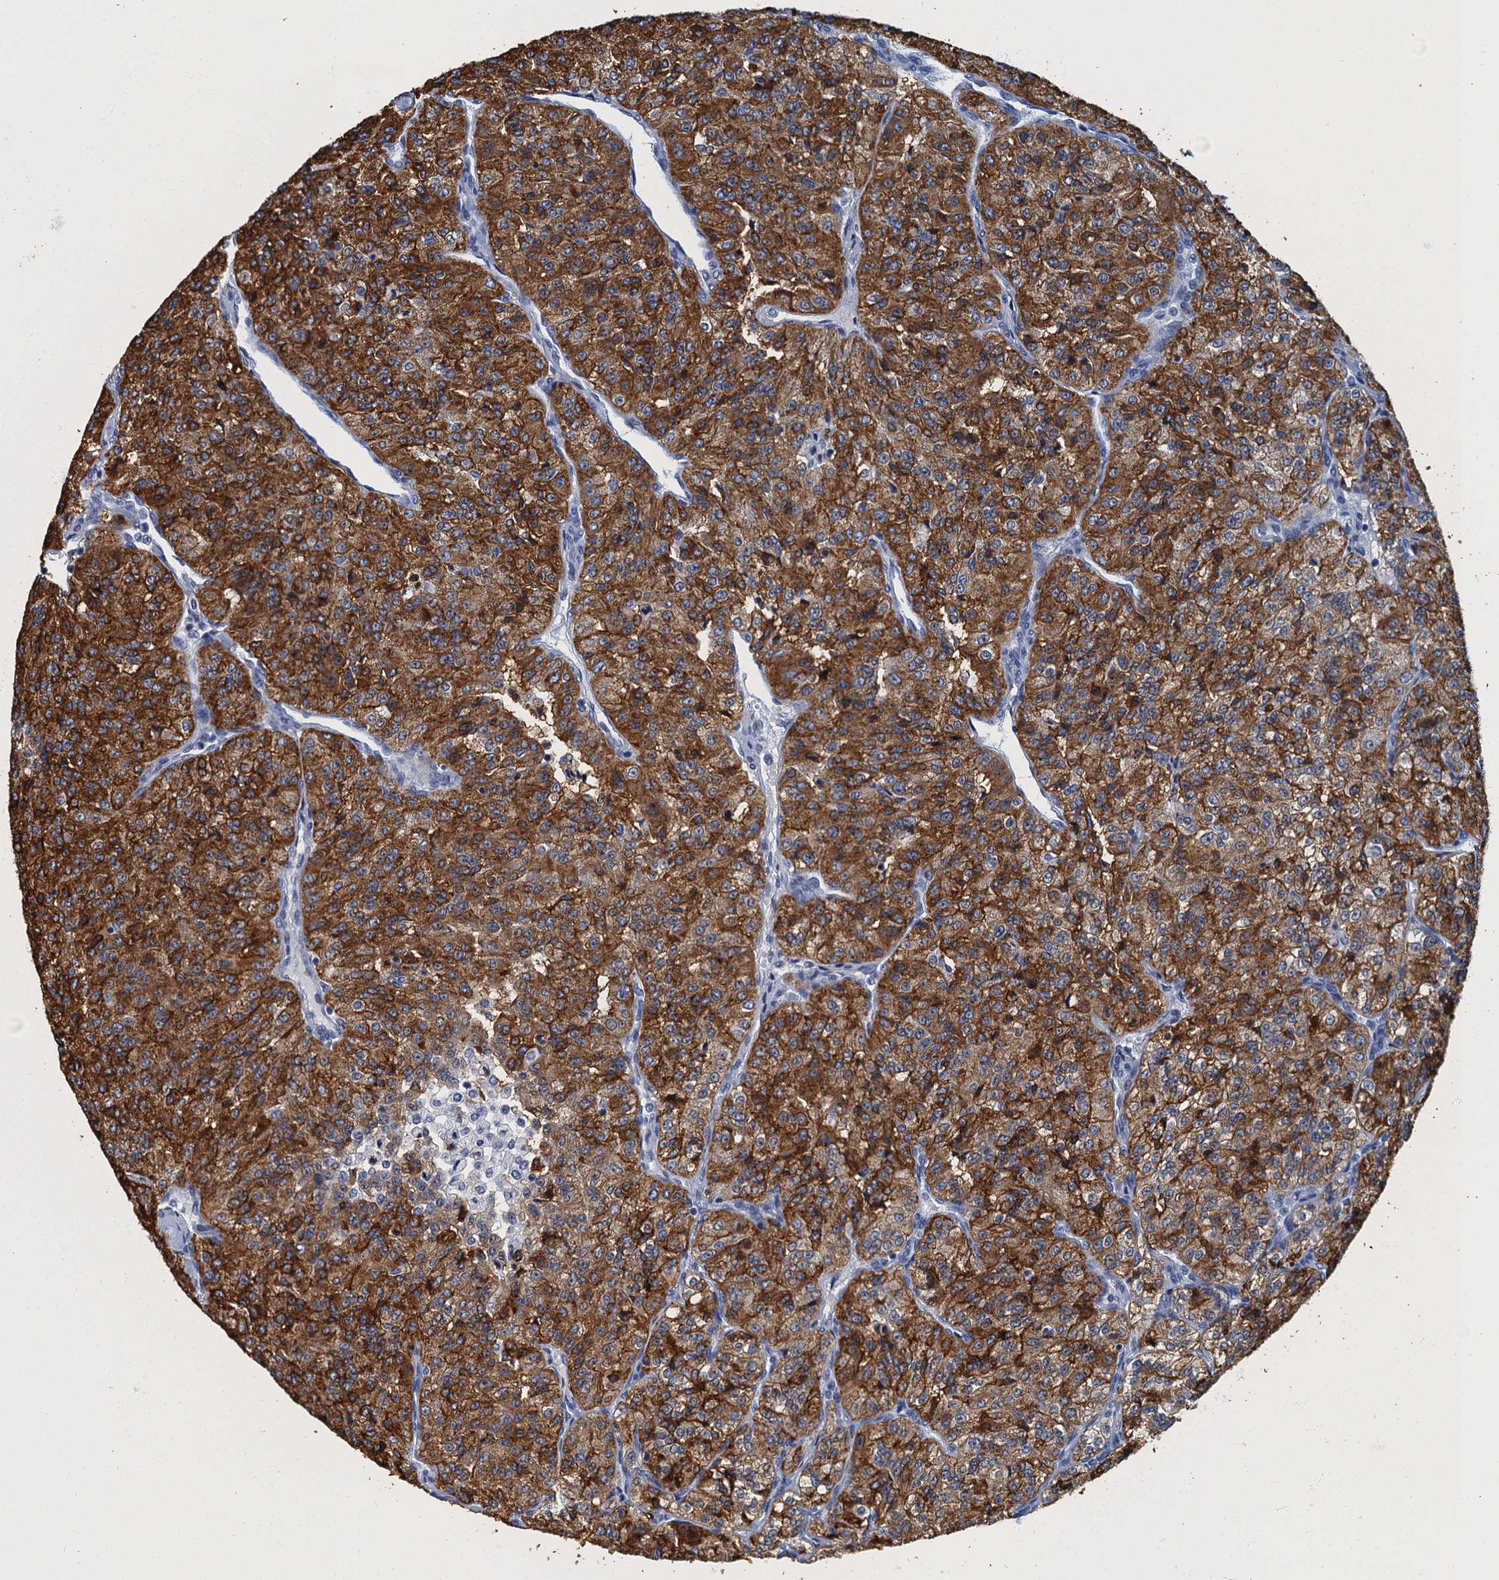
{"staining": {"intensity": "strong", "quantity": ">75%", "location": "cytoplasmic/membranous"}, "tissue": "renal cancer", "cell_type": "Tumor cells", "image_type": "cancer", "snomed": [{"axis": "morphology", "description": "Adenocarcinoma, NOS"}, {"axis": "topography", "description": "Kidney"}], "caption": "Brown immunohistochemical staining in human renal adenocarcinoma shows strong cytoplasmic/membranous expression in about >75% of tumor cells. (IHC, brightfield microscopy, high magnification).", "gene": "GADL1", "patient": {"sex": "female", "age": 63}}